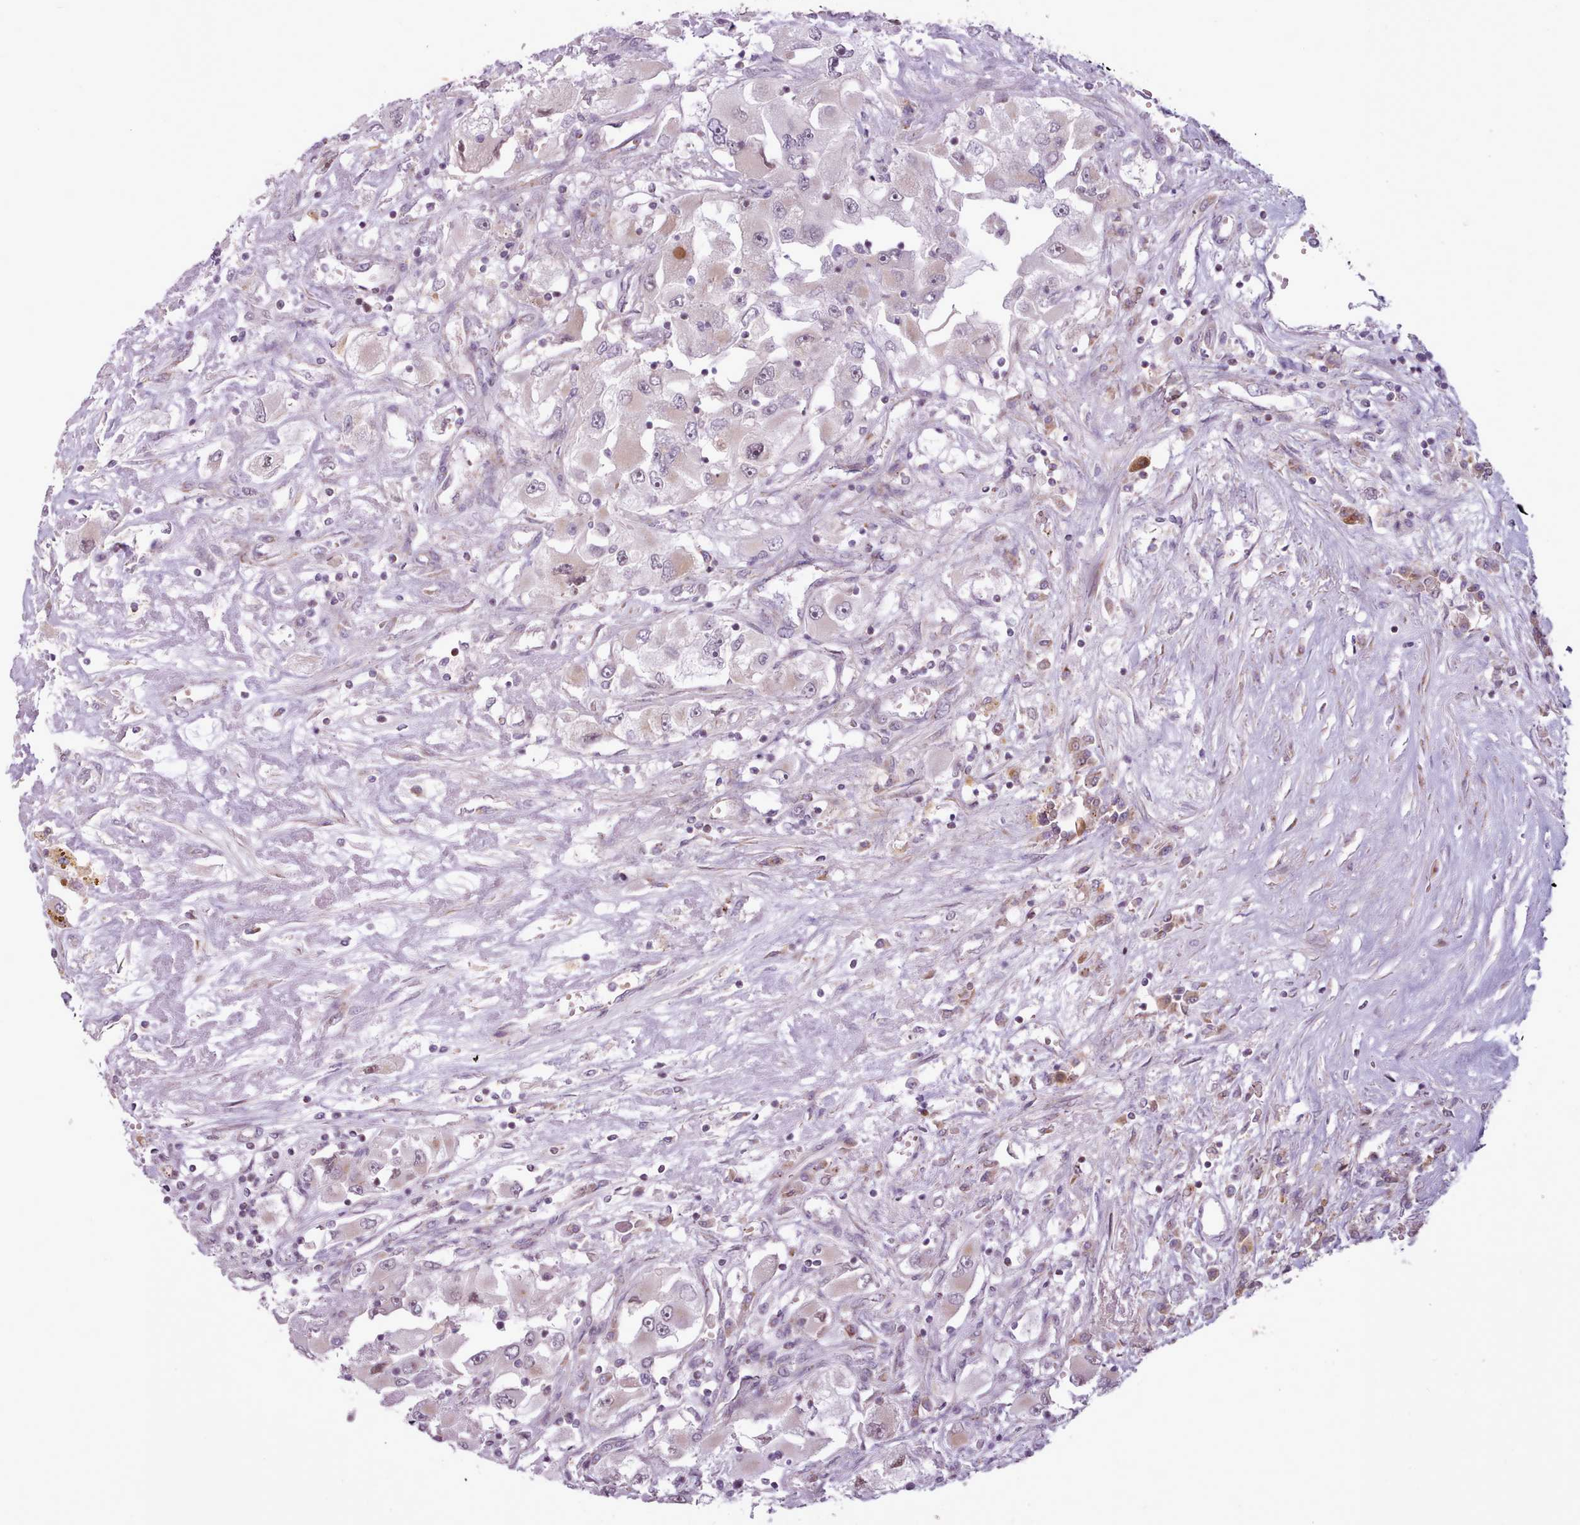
{"staining": {"intensity": "negative", "quantity": "none", "location": "none"}, "tissue": "renal cancer", "cell_type": "Tumor cells", "image_type": "cancer", "snomed": [{"axis": "morphology", "description": "Adenocarcinoma, NOS"}, {"axis": "topography", "description": "Kidney"}], "caption": "Immunohistochemistry image of neoplastic tissue: renal cancer (adenocarcinoma) stained with DAB reveals no significant protein expression in tumor cells.", "gene": "LIN7C", "patient": {"sex": "female", "age": 52}}